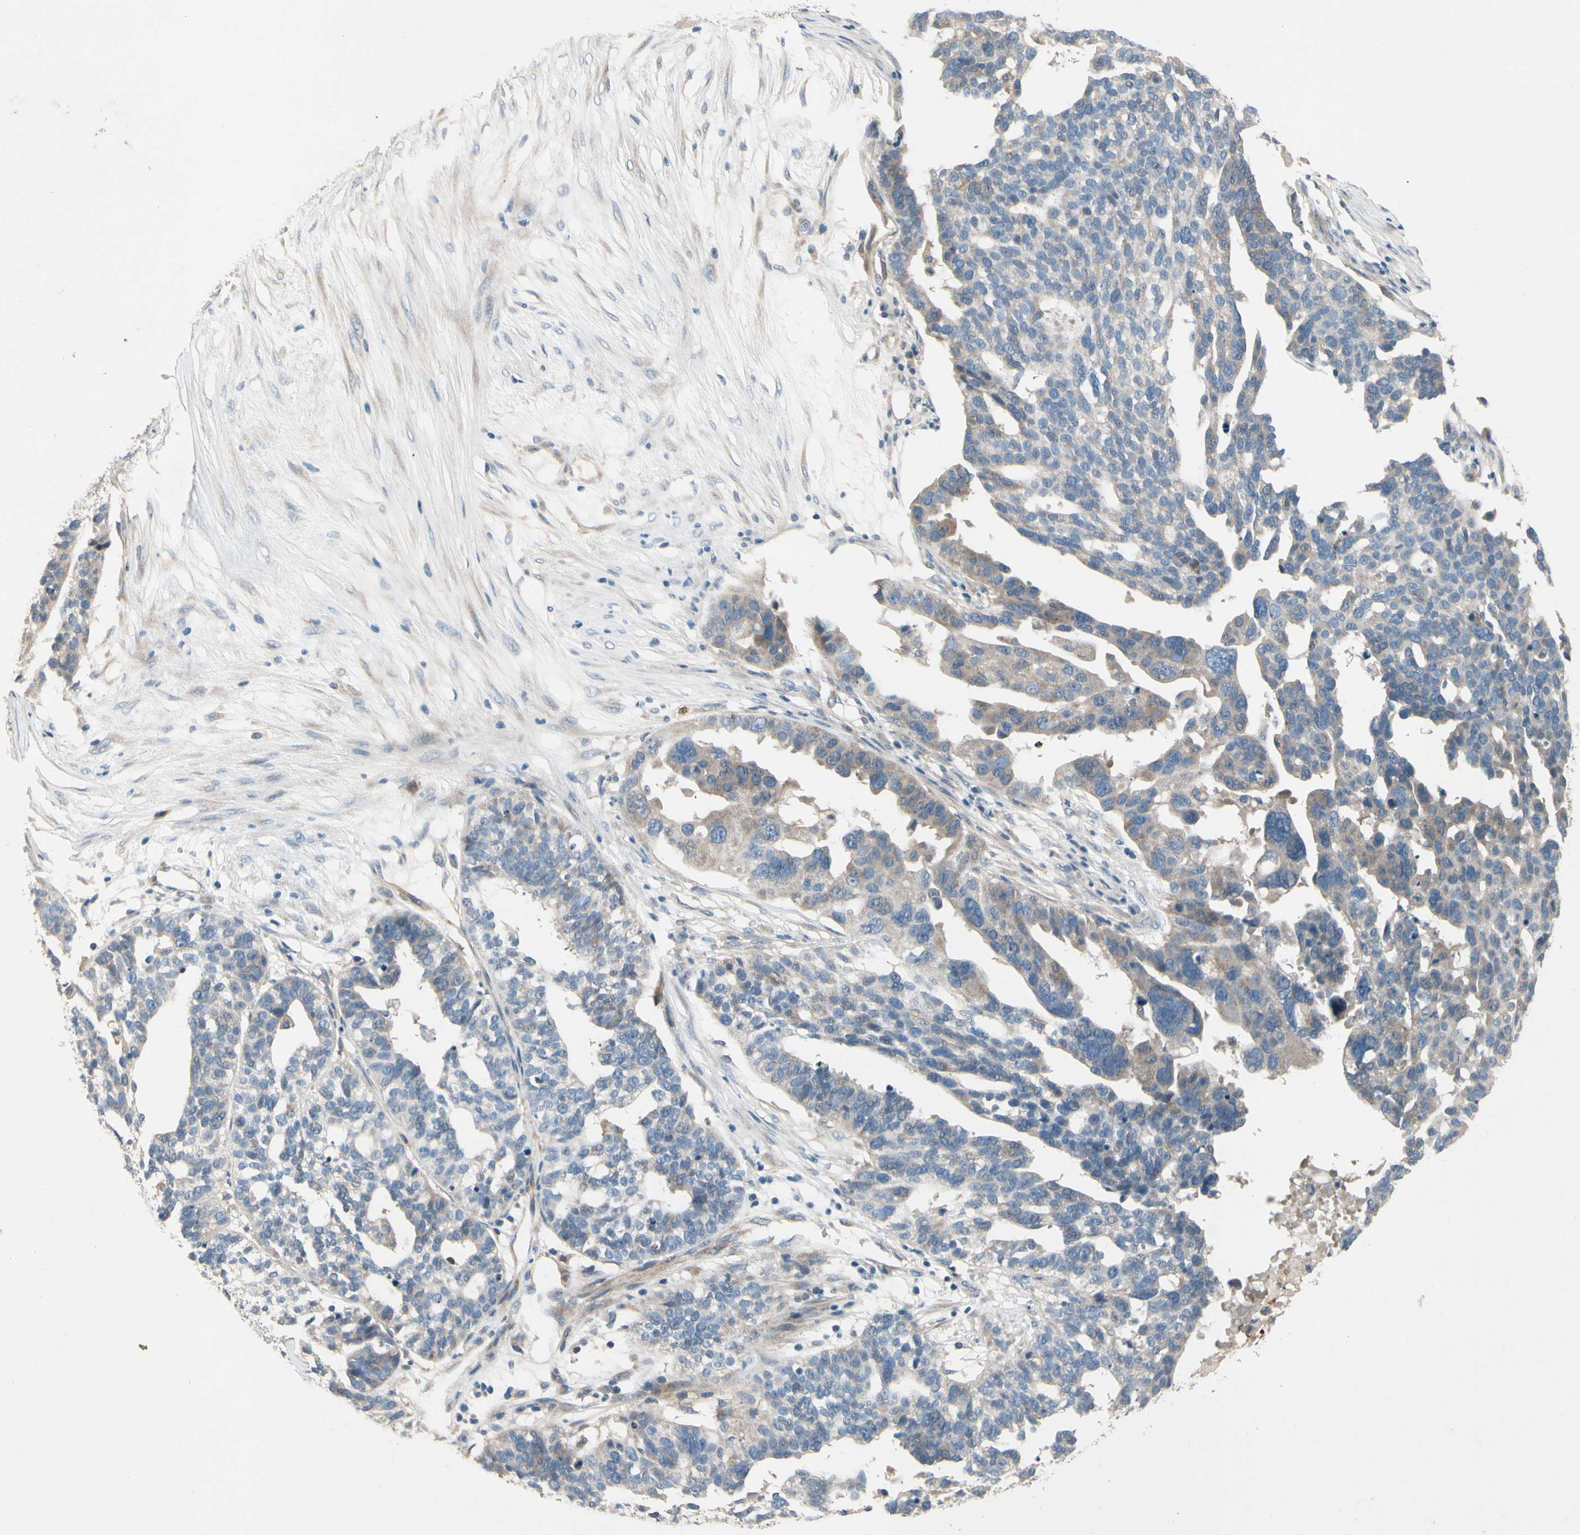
{"staining": {"intensity": "weak", "quantity": "<25%", "location": "cytoplasmic/membranous"}, "tissue": "ovarian cancer", "cell_type": "Tumor cells", "image_type": "cancer", "snomed": [{"axis": "morphology", "description": "Cystadenocarcinoma, serous, NOS"}, {"axis": "topography", "description": "Ovary"}], "caption": "There is no significant positivity in tumor cells of serous cystadenocarcinoma (ovarian).", "gene": "SIGLEC5", "patient": {"sex": "female", "age": 59}}